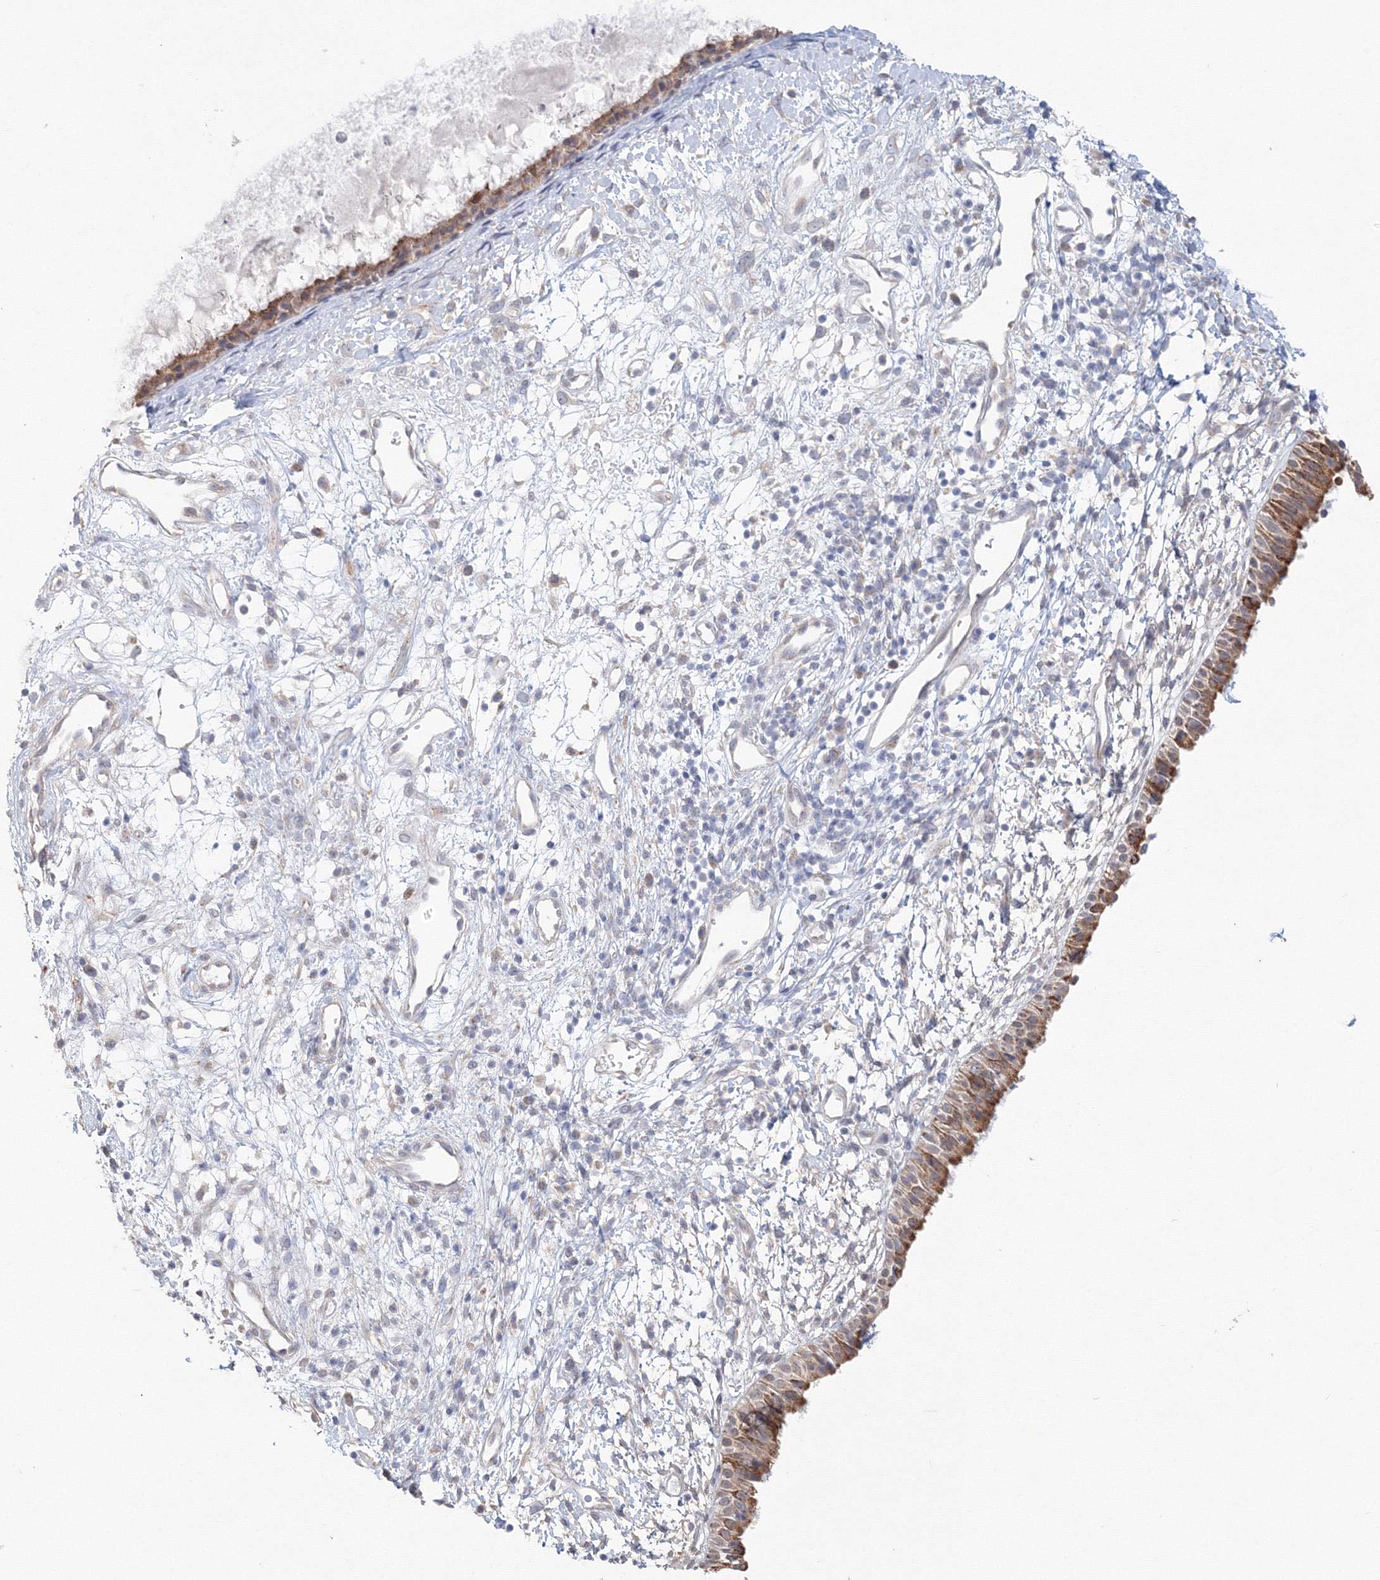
{"staining": {"intensity": "moderate", "quantity": ">75%", "location": "cytoplasmic/membranous"}, "tissue": "nasopharynx", "cell_type": "Respiratory epithelial cells", "image_type": "normal", "snomed": [{"axis": "morphology", "description": "Normal tissue, NOS"}, {"axis": "topography", "description": "Nasopharynx"}], "caption": "The immunohistochemical stain labels moderate cytoplasmic/membranous positivity in respiratory epithelial cells of normal nasopharynx.", "gene": "DHRS12", "patient": {"sex": "male", "age": 22}}